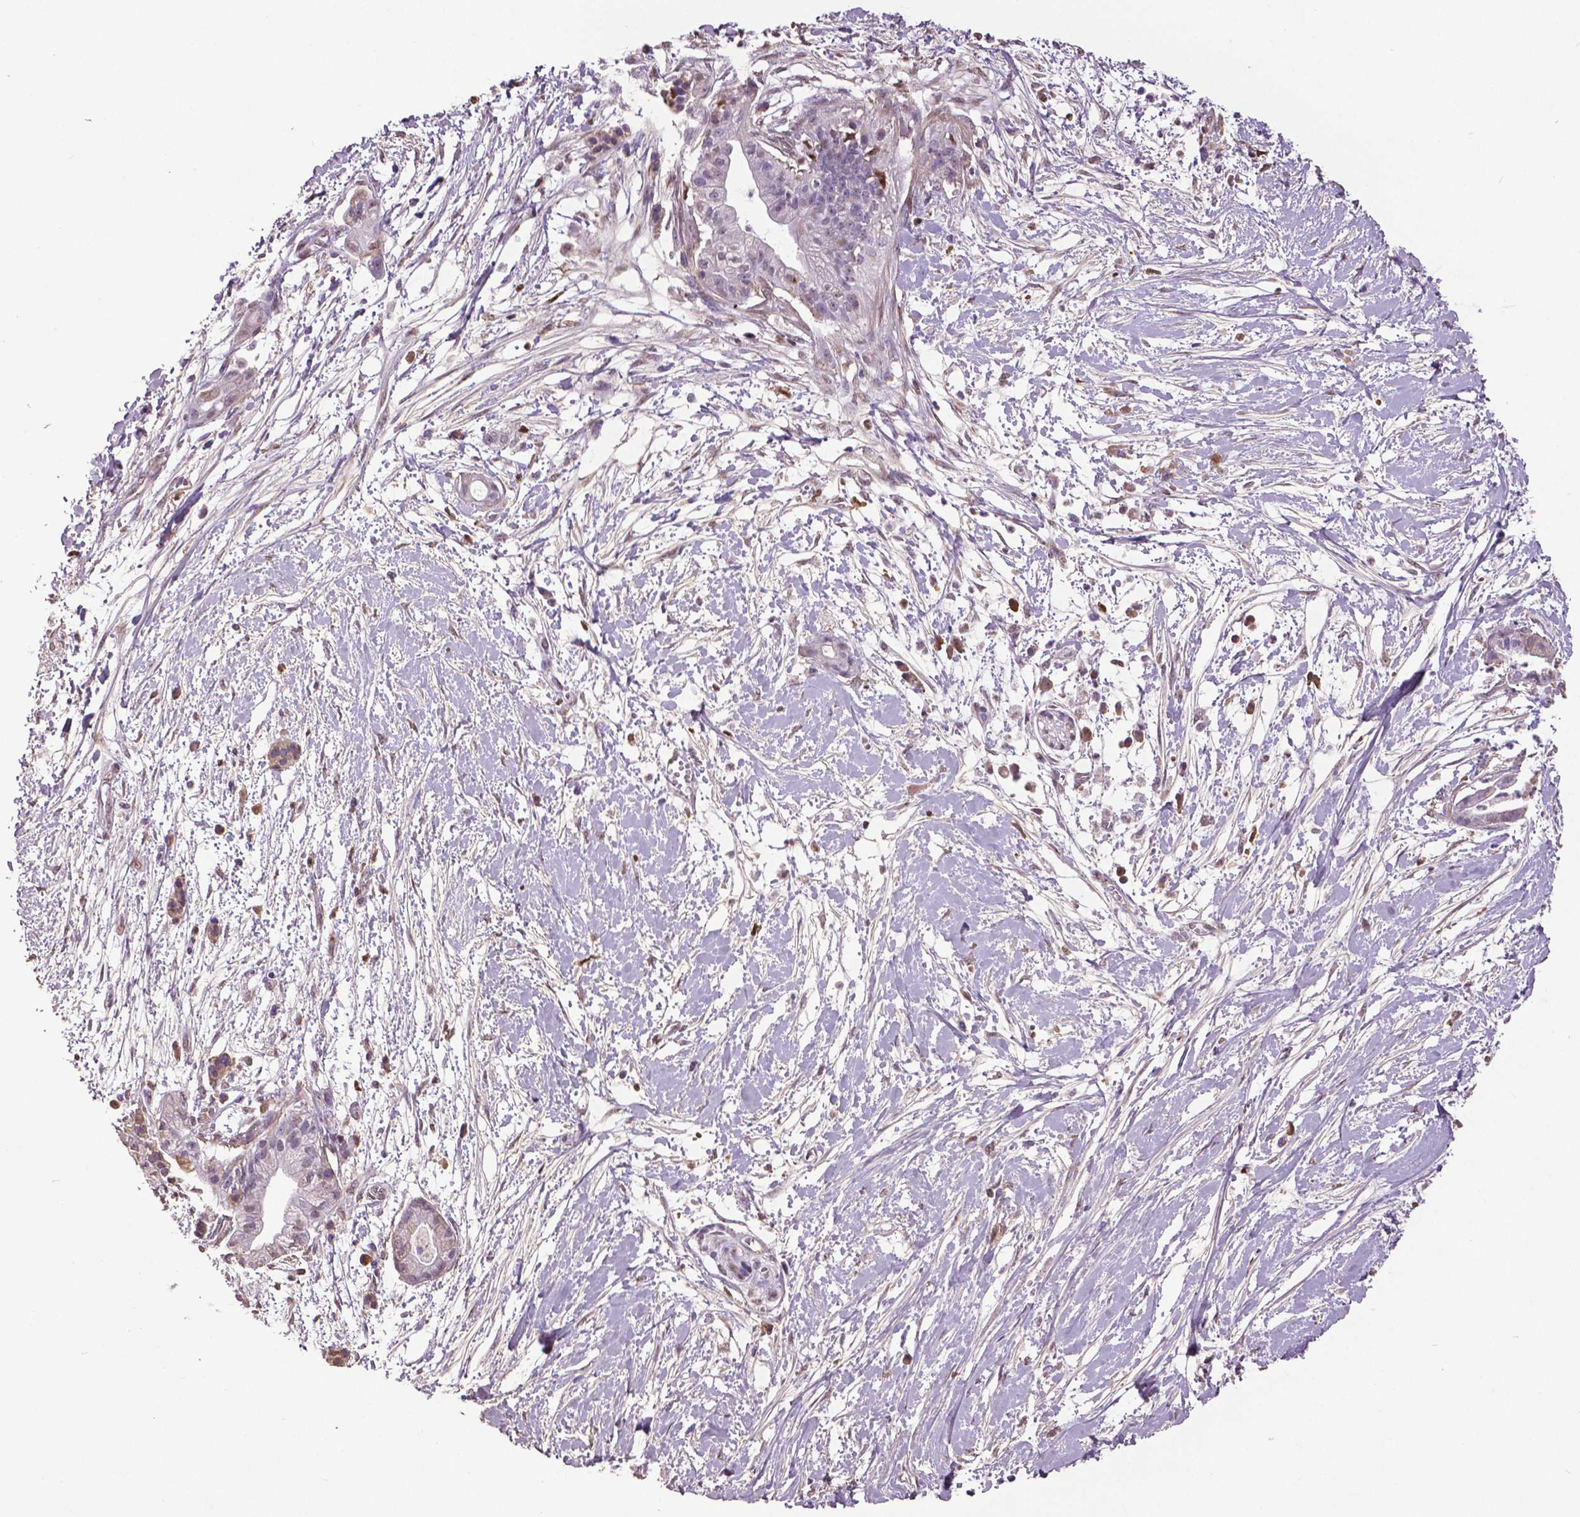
{"staining": {"intensity": "negative", "quantity": "none", "location": "none"}, "tissue": "pancreatic cancer", "cell_type": "Tumor cells", "image_type": "cancer", "snomed": [{"axis": "morphology", "description": "Normal tissue, NOS"}, {"axis": "morphology", "description": "Adenocarcinoma, NOS"}, {"axis": "topography", "description": "Lymph node"}, {"axis": "topography", "description": "Pancreas"}], "caption": "IHC of human pancreatic adenocarcinoma displays no positivity in tumor cells.", "gene": "RUNX3", "patient": {"sex": "female", "age": 58}}